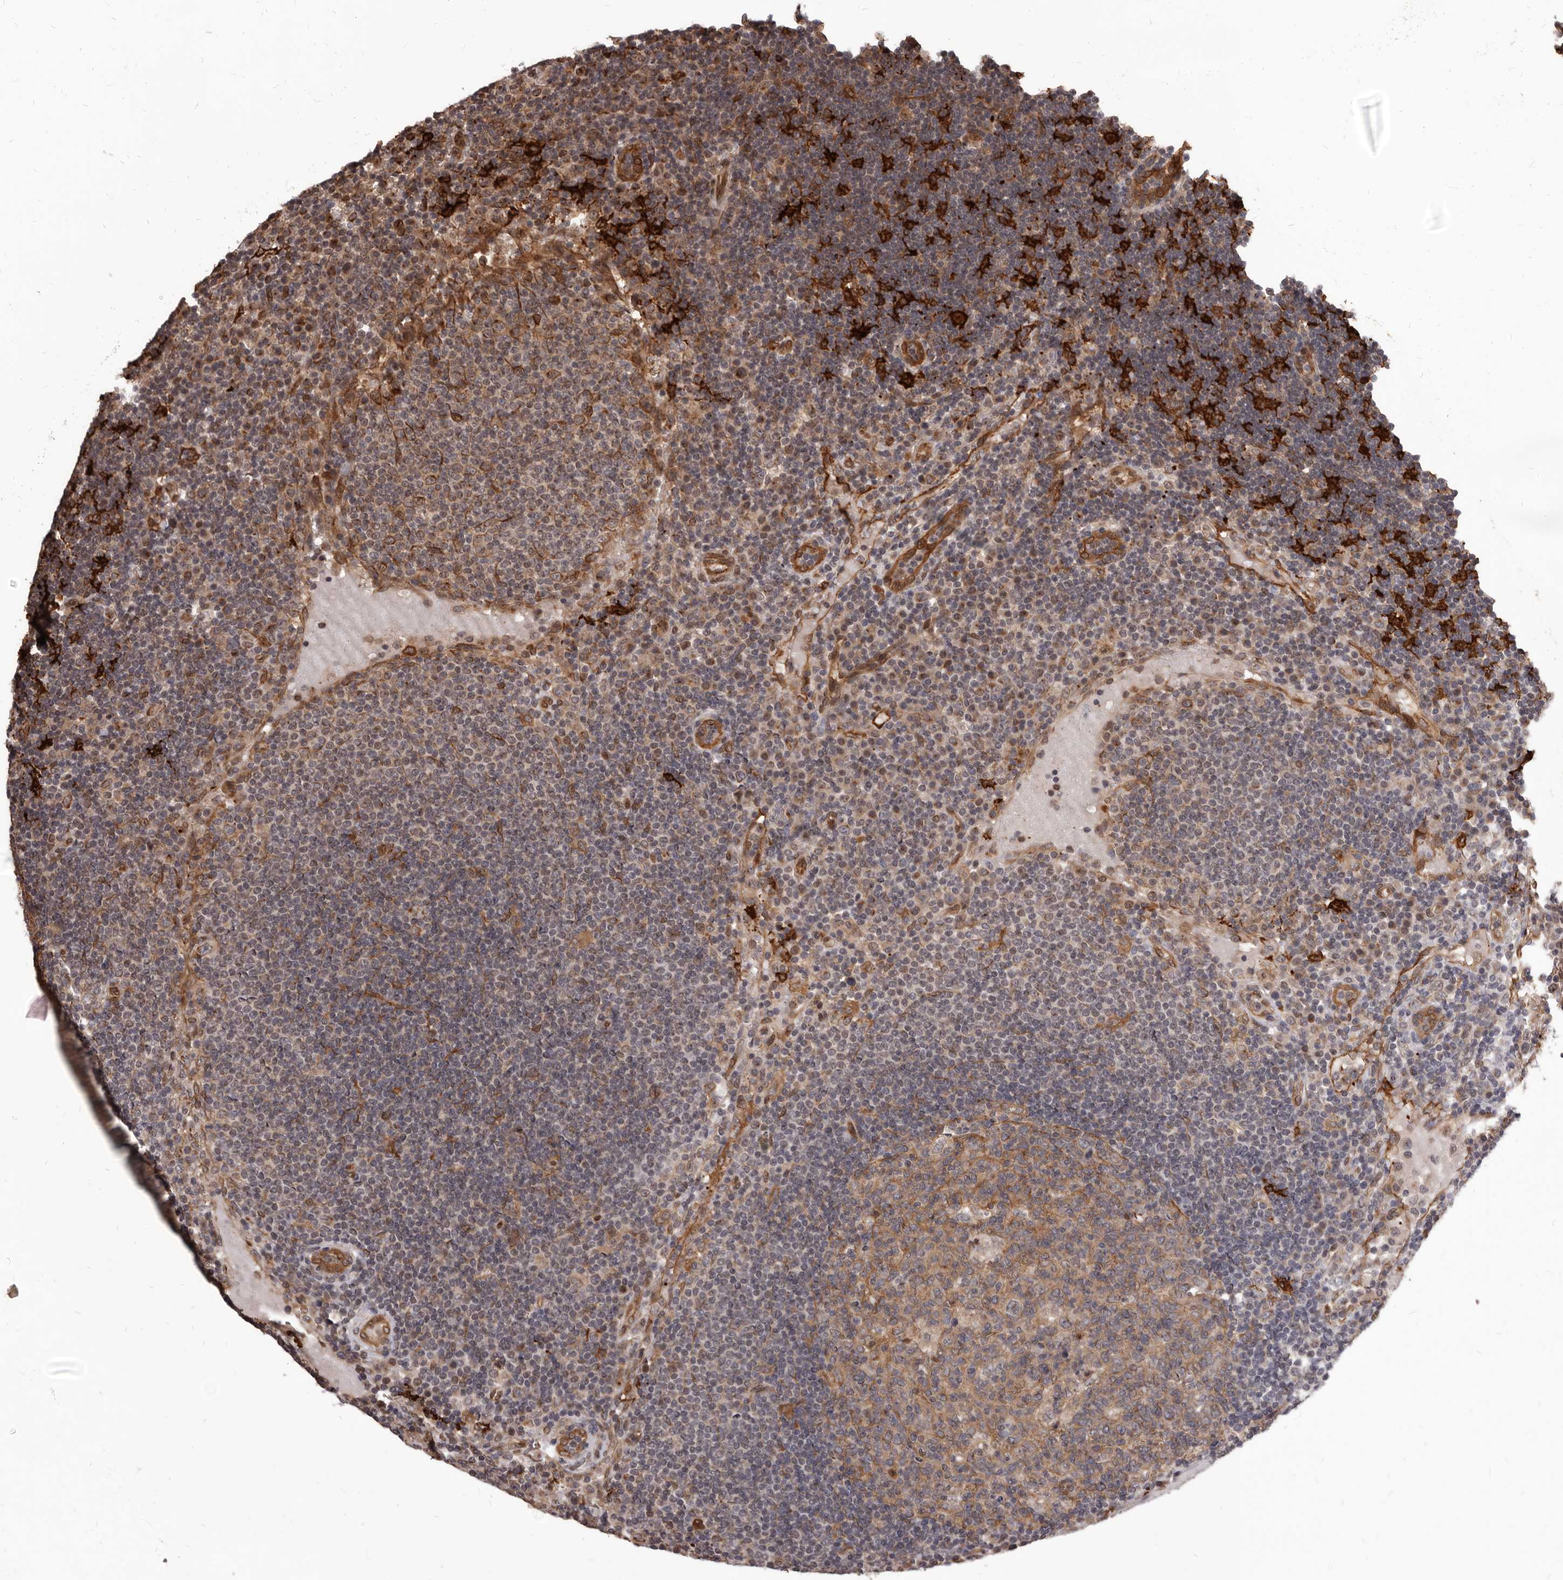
{"staining": {"intensity": "moderate", "quantity": "25%-75%", "location": "cytoplasmic/membranous"}, "tissue": "lymph node", "cell_type": "Germinal center cells", "image_type": "normal", "snomed": [{"axis": "morphology", "description": "Normal tissue, NOS"}, {"axis": "topography", "description": "Lymph node"}], "caption": "This image displays unremarkable lymph node stained with immunohistochemistry to label a protein in brown. The cytoplasmic/membranous of germinal center cells show moderate positivity for the protein. Nuclei are counter-stained blue.", "gene": "ADAMTS20", "patient": {"sex": "female", "age": 53}}